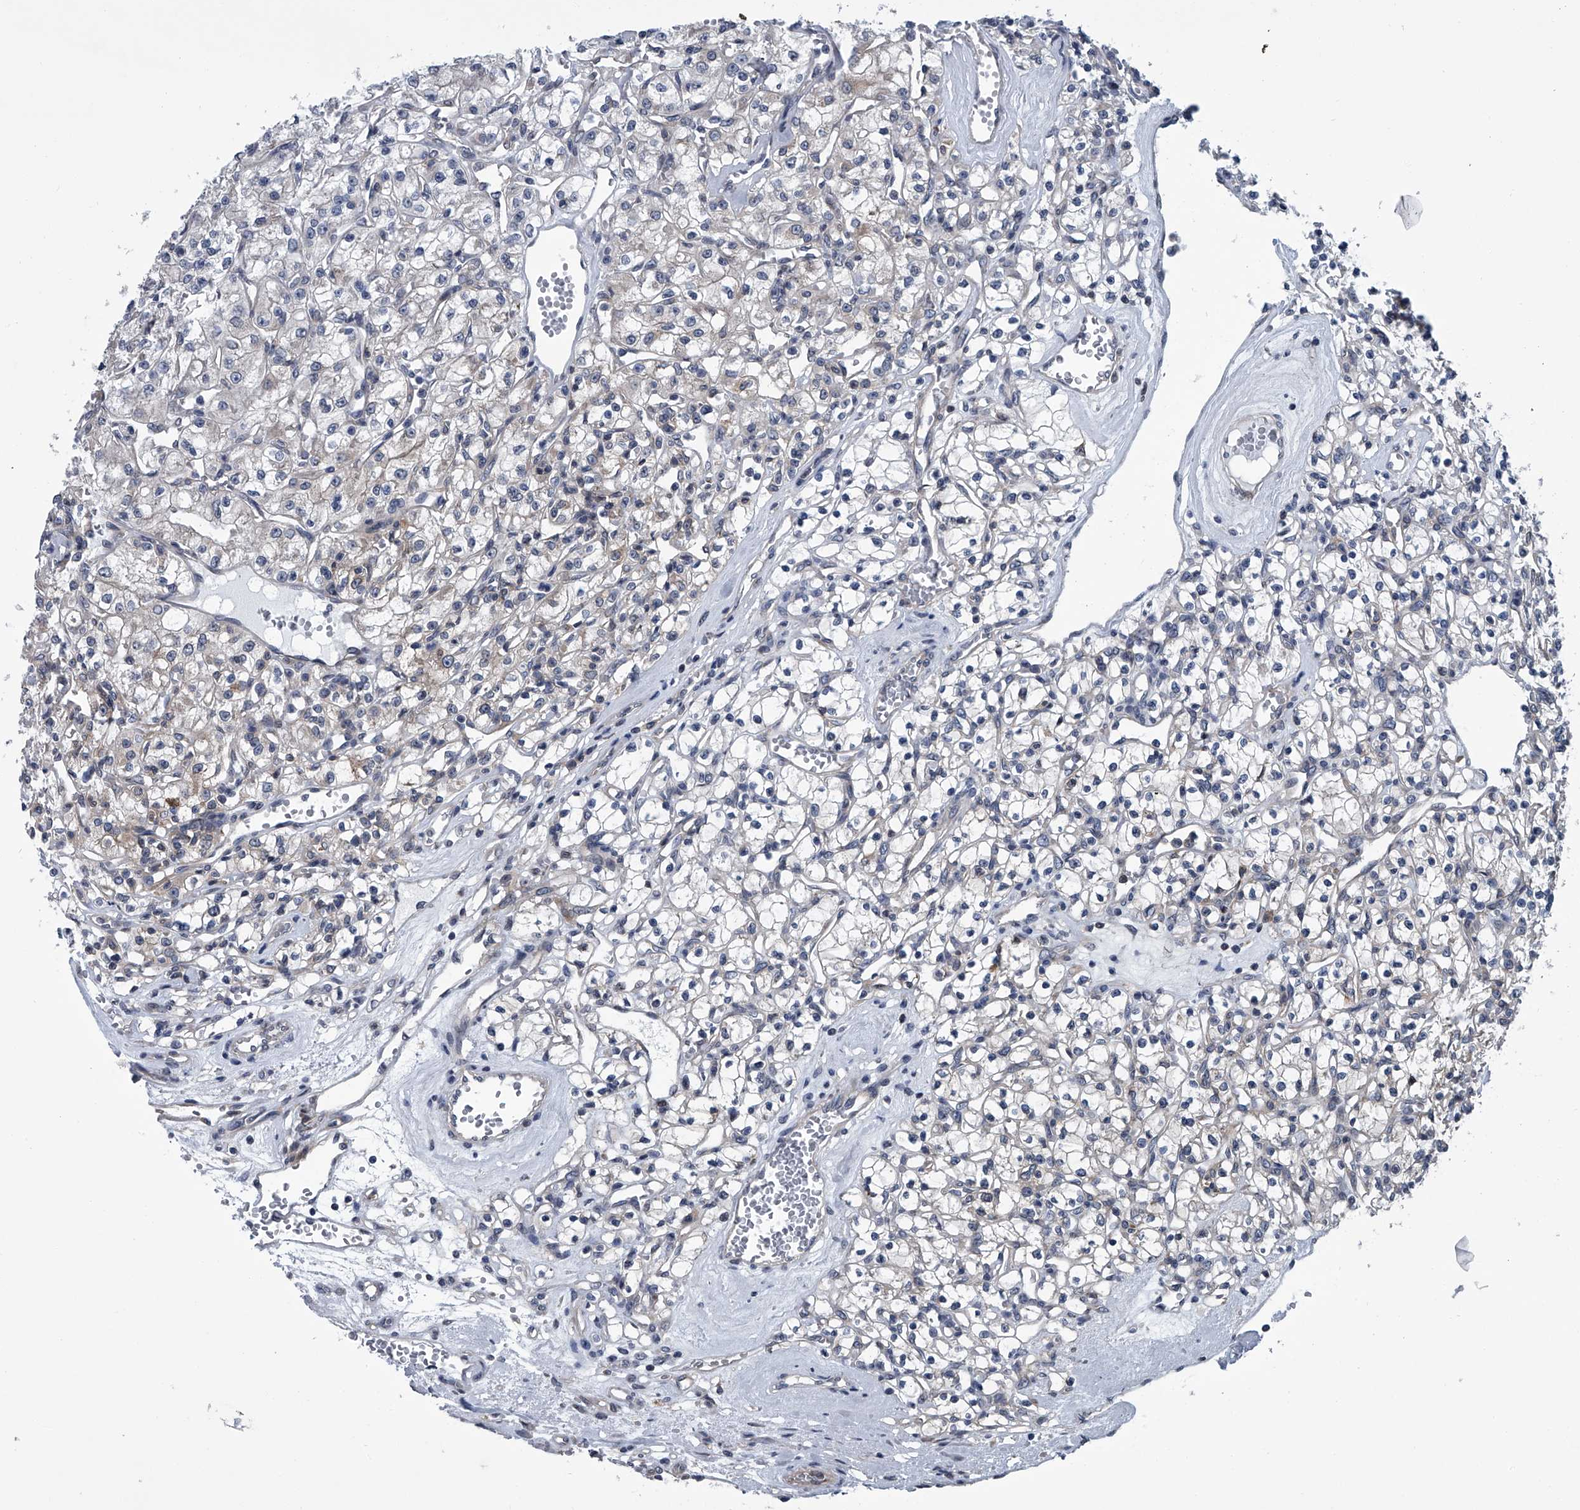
{"staining": {"intensity": "negative", "quantity": "none", "location": "none"}, "tissue": "renal cancer", "cell_type": "Tumor cells", "image_type": "cancer", "snomed": [{"axis": "morphology", "description": "Adenocarcinoma, NOS"}, {"axis": "topography", "description": "Kidney"}], "caption": "Tumor cells are negative for protein expression in human adenocarcinoma (renal).", "gene": "PPP2R5D", "patient": {"sex": "female", "age": 59}}